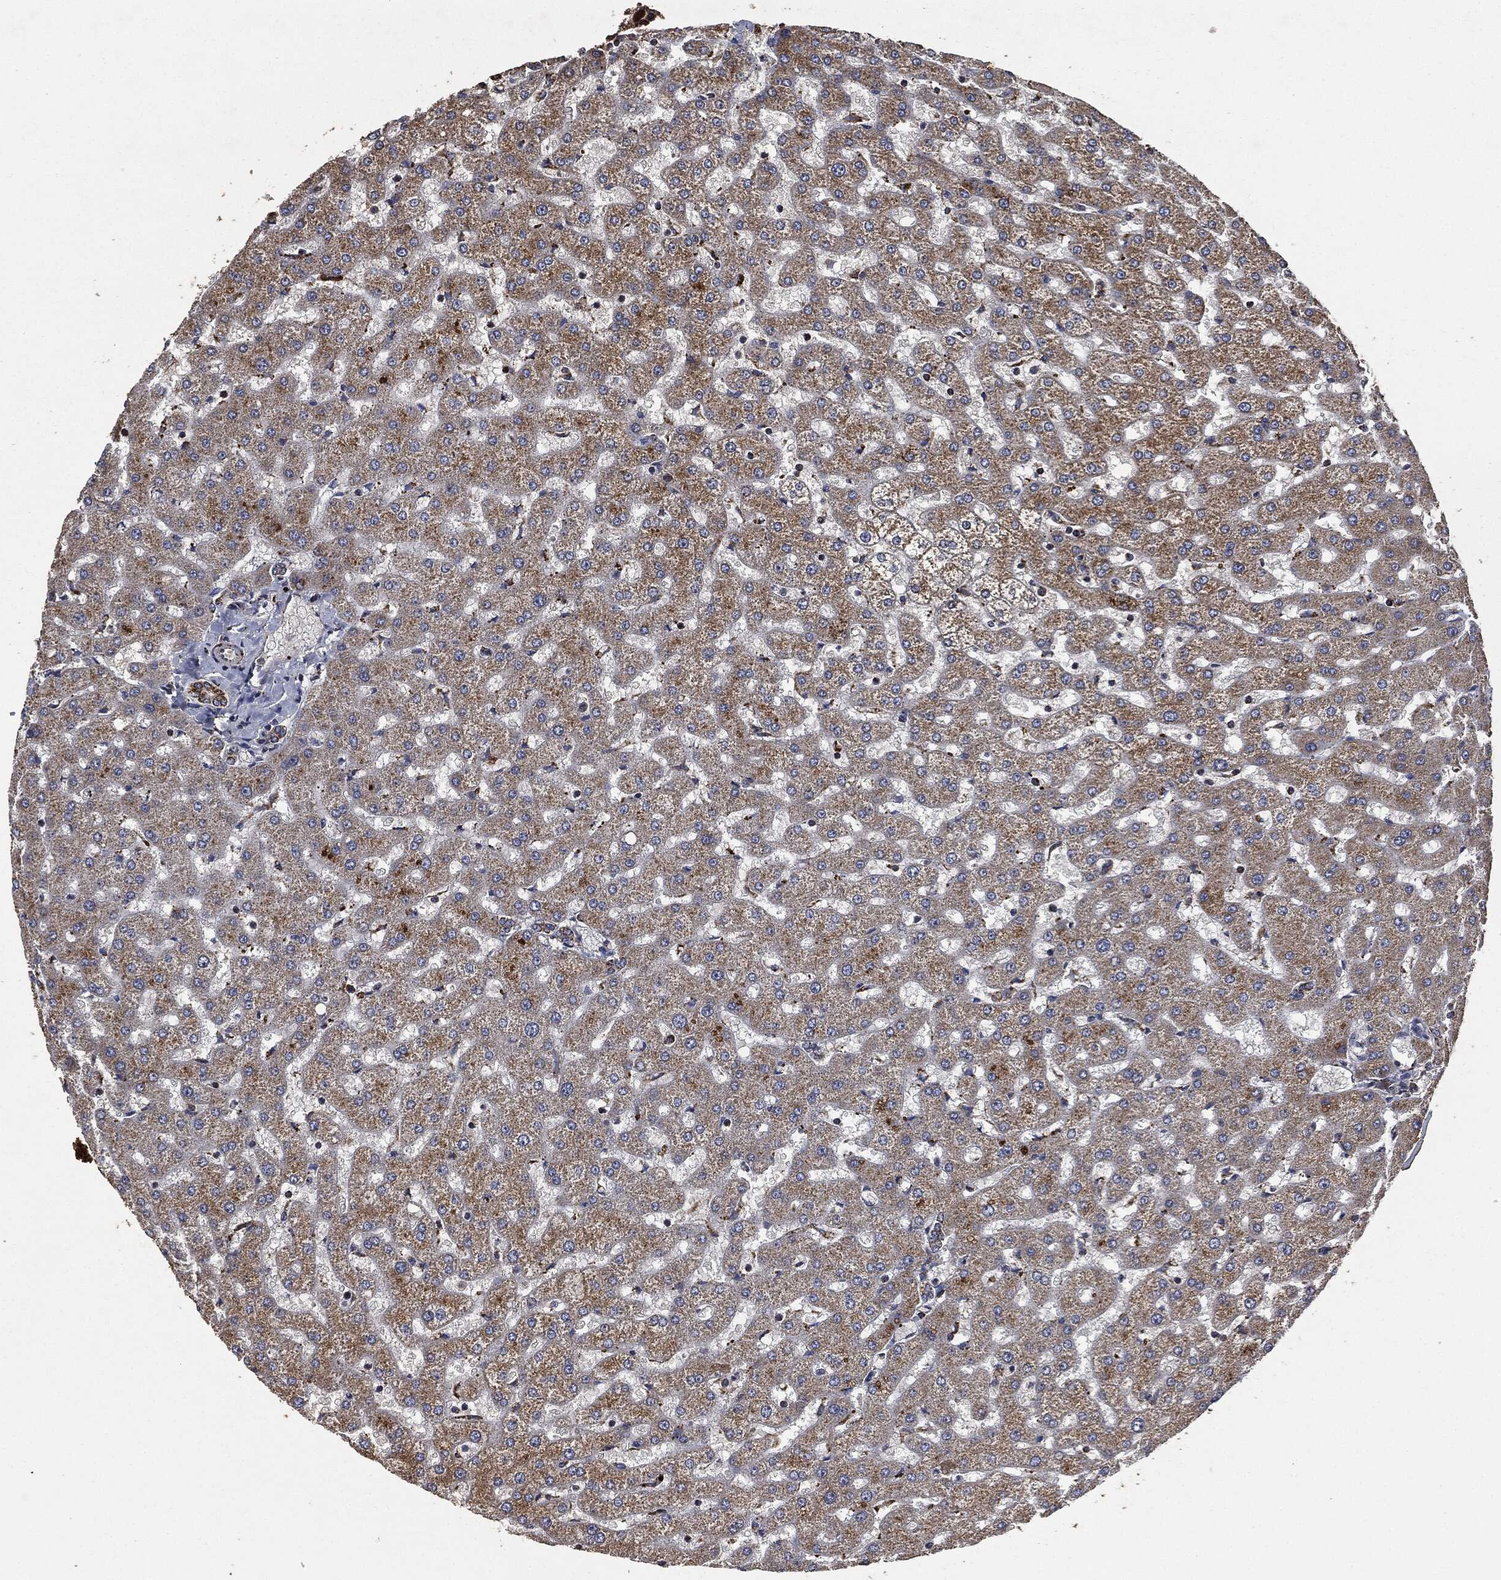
{"staining": {"intensity": "moderate", "quantity": ">75%", "location": "cytoplasmic/membranous"}, "tissue": "liver", "cell_type": "Cholangiocytes", "image_type": "normal", "snomed": [{"axis": "morphology", "description": "Normal tissue, NOS"}, {"axis": "topography", "description": "Liver"}], "caption": "A brown stain highlights moderate cytoplasmic/membranous staining of a protein in cholangiocytes of normal liver.", "gene": "RYK", "patient": {"sex": "female", "age": 50}}